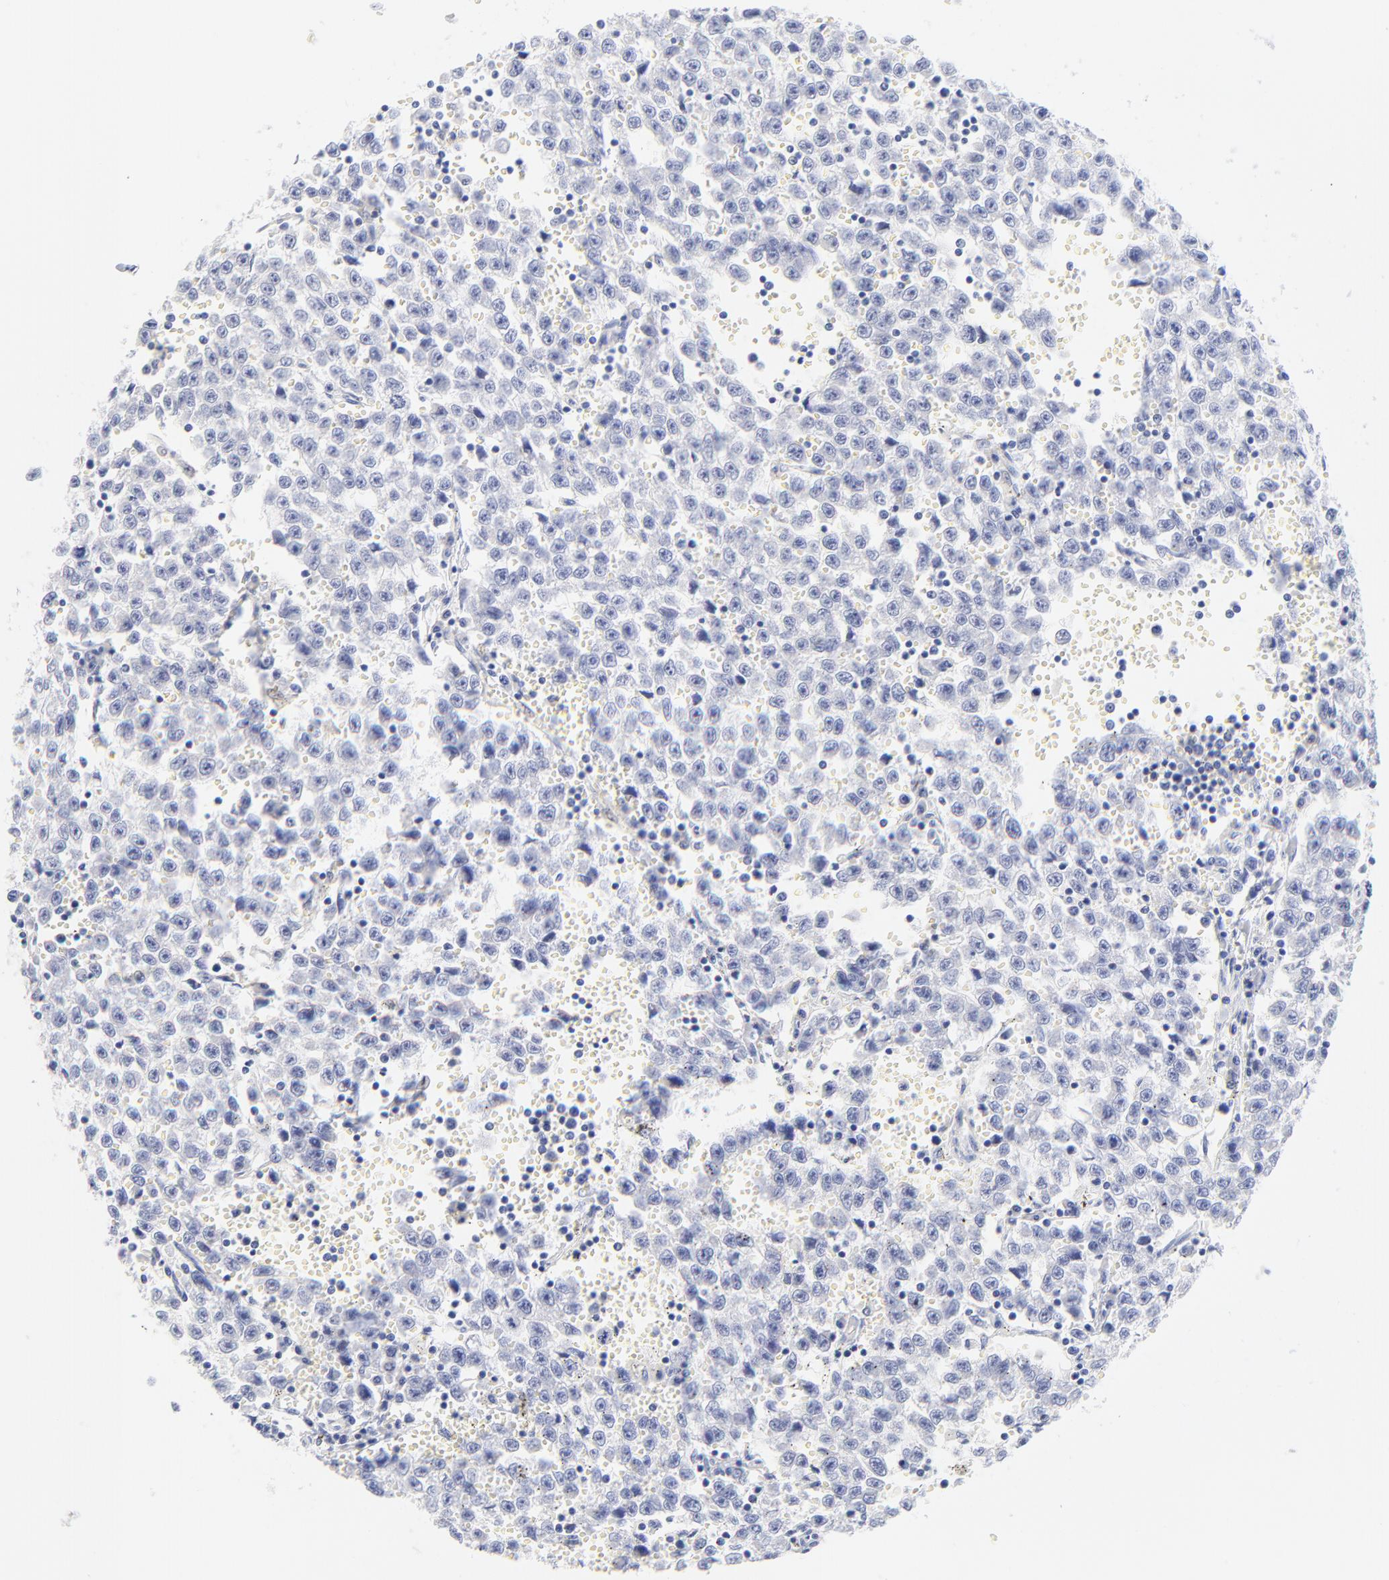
{"staining": {"intensity": "negative", "quantity": "none", "location": "none"}, "tissue": "testis cancer", "cell_type": "Tumor cells", "image_type": "cancer", "snomed": [{"axis": "morphology", "description": "Seminoma, NOS"}, {"axis": "topography", "description": "Testis"}], "caption": "IHC micrograph of human testis seminoma stained for a protein (brown), which exhibits no expression in tumor cells.", "gene": "SULT4A1", "patient": {"sex": "male", "age": 35}}